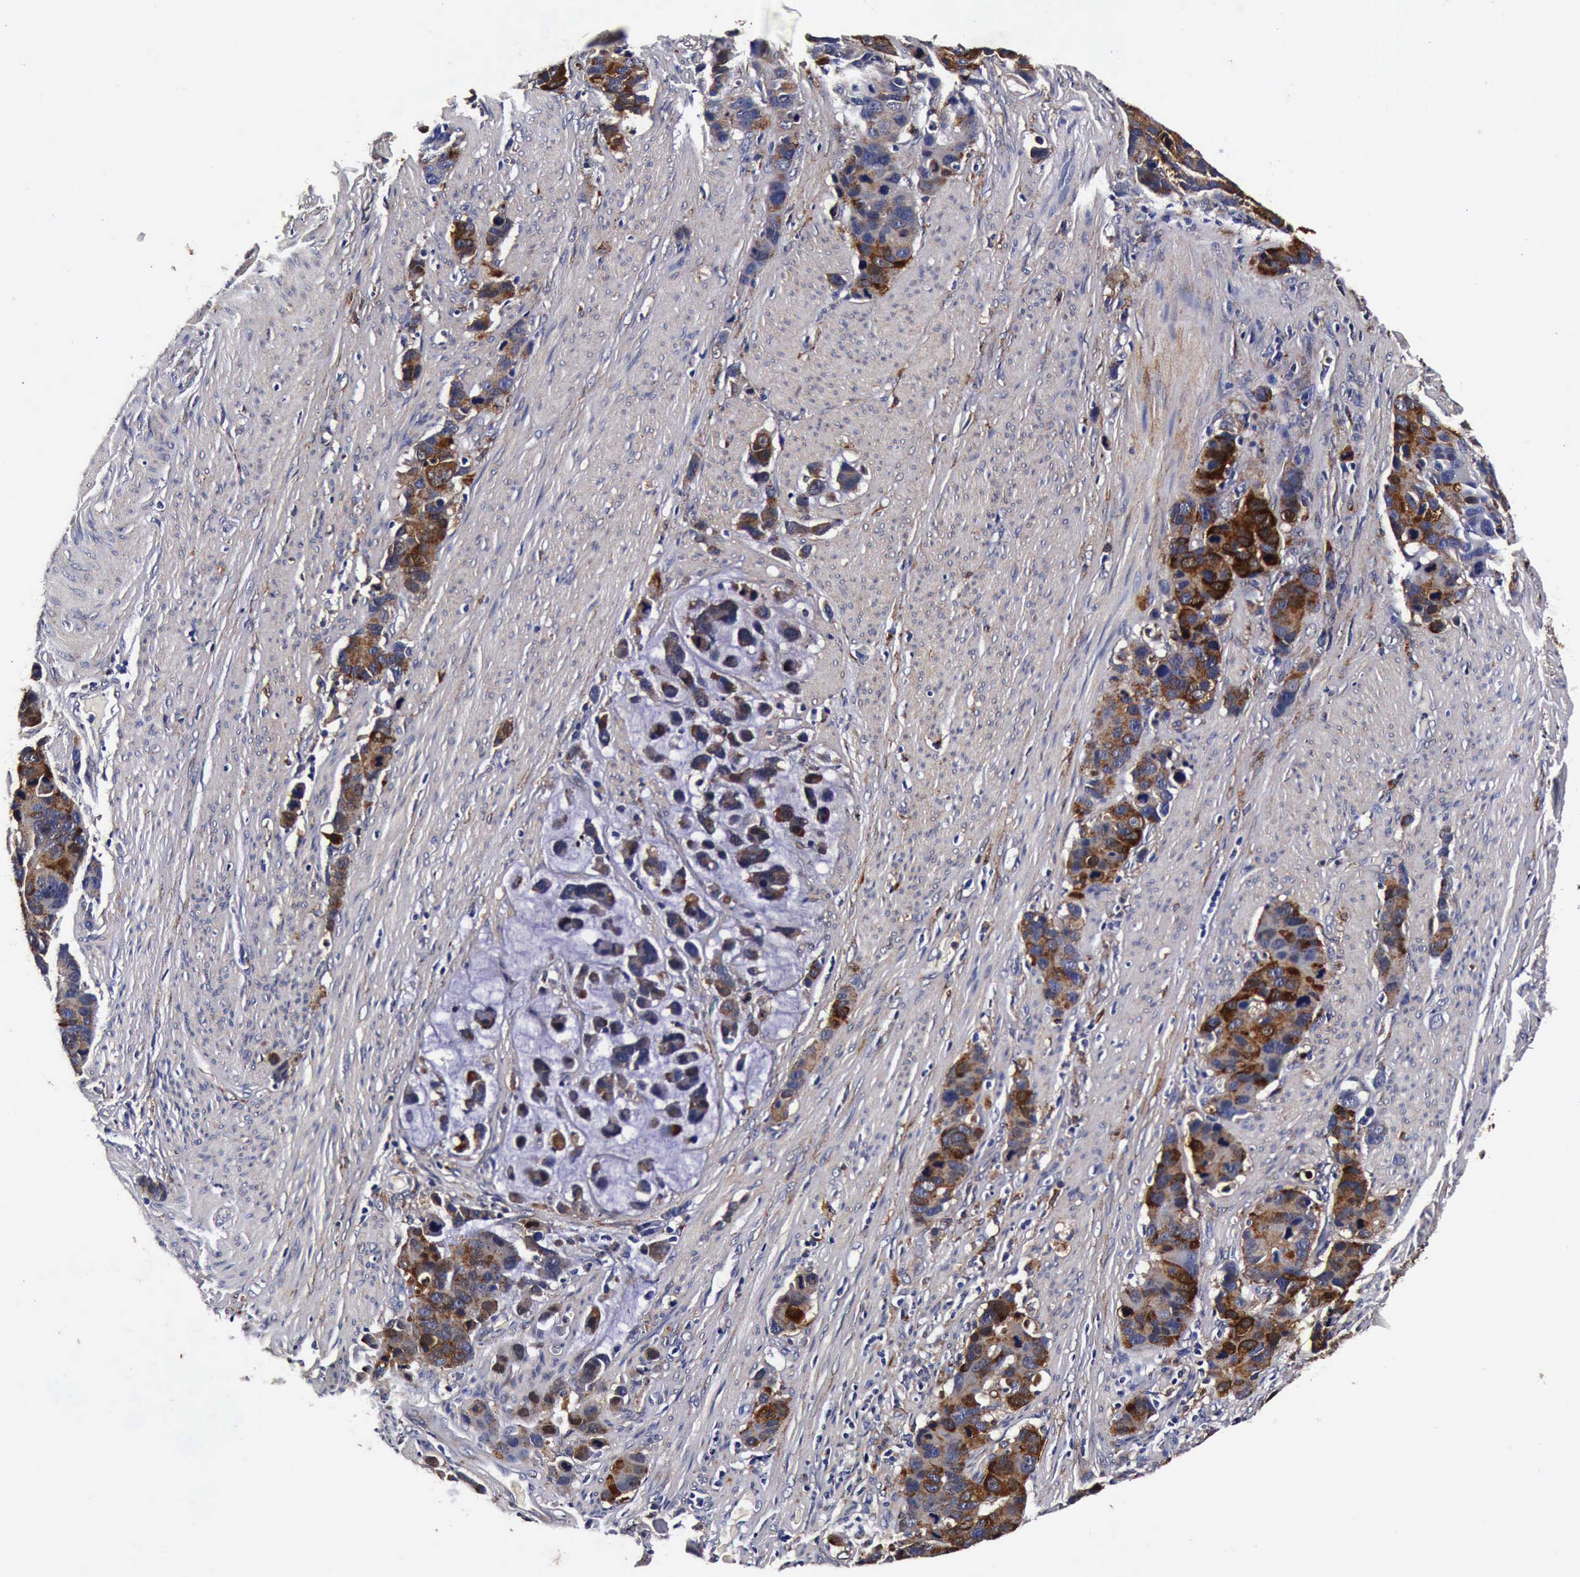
{"staining": {"intensity": "strong", "quantity": ">75%", "location": "cytoplasmic/membranous"}, "tissue": "stomach cancer", "cell_type": "Tumor cells", "image_type": "cancer", "snomed": [{"axis": "morphology", "description": "Adenocarcinoma, NOS"}, {"axis": "topography", "description": "Stomach, upper"}], "caption": "This histopathology image demonstrates stomach adenocarcinoma stained with immunohistochemistry (IHC) to label a protein in brown. The cytoplasmic/membranous of tumor cells show strong positivity for the protein. Nuclei are counter-stained blue.", "gene": "CST3", "patient": {"sex": "male", "age": 71}}